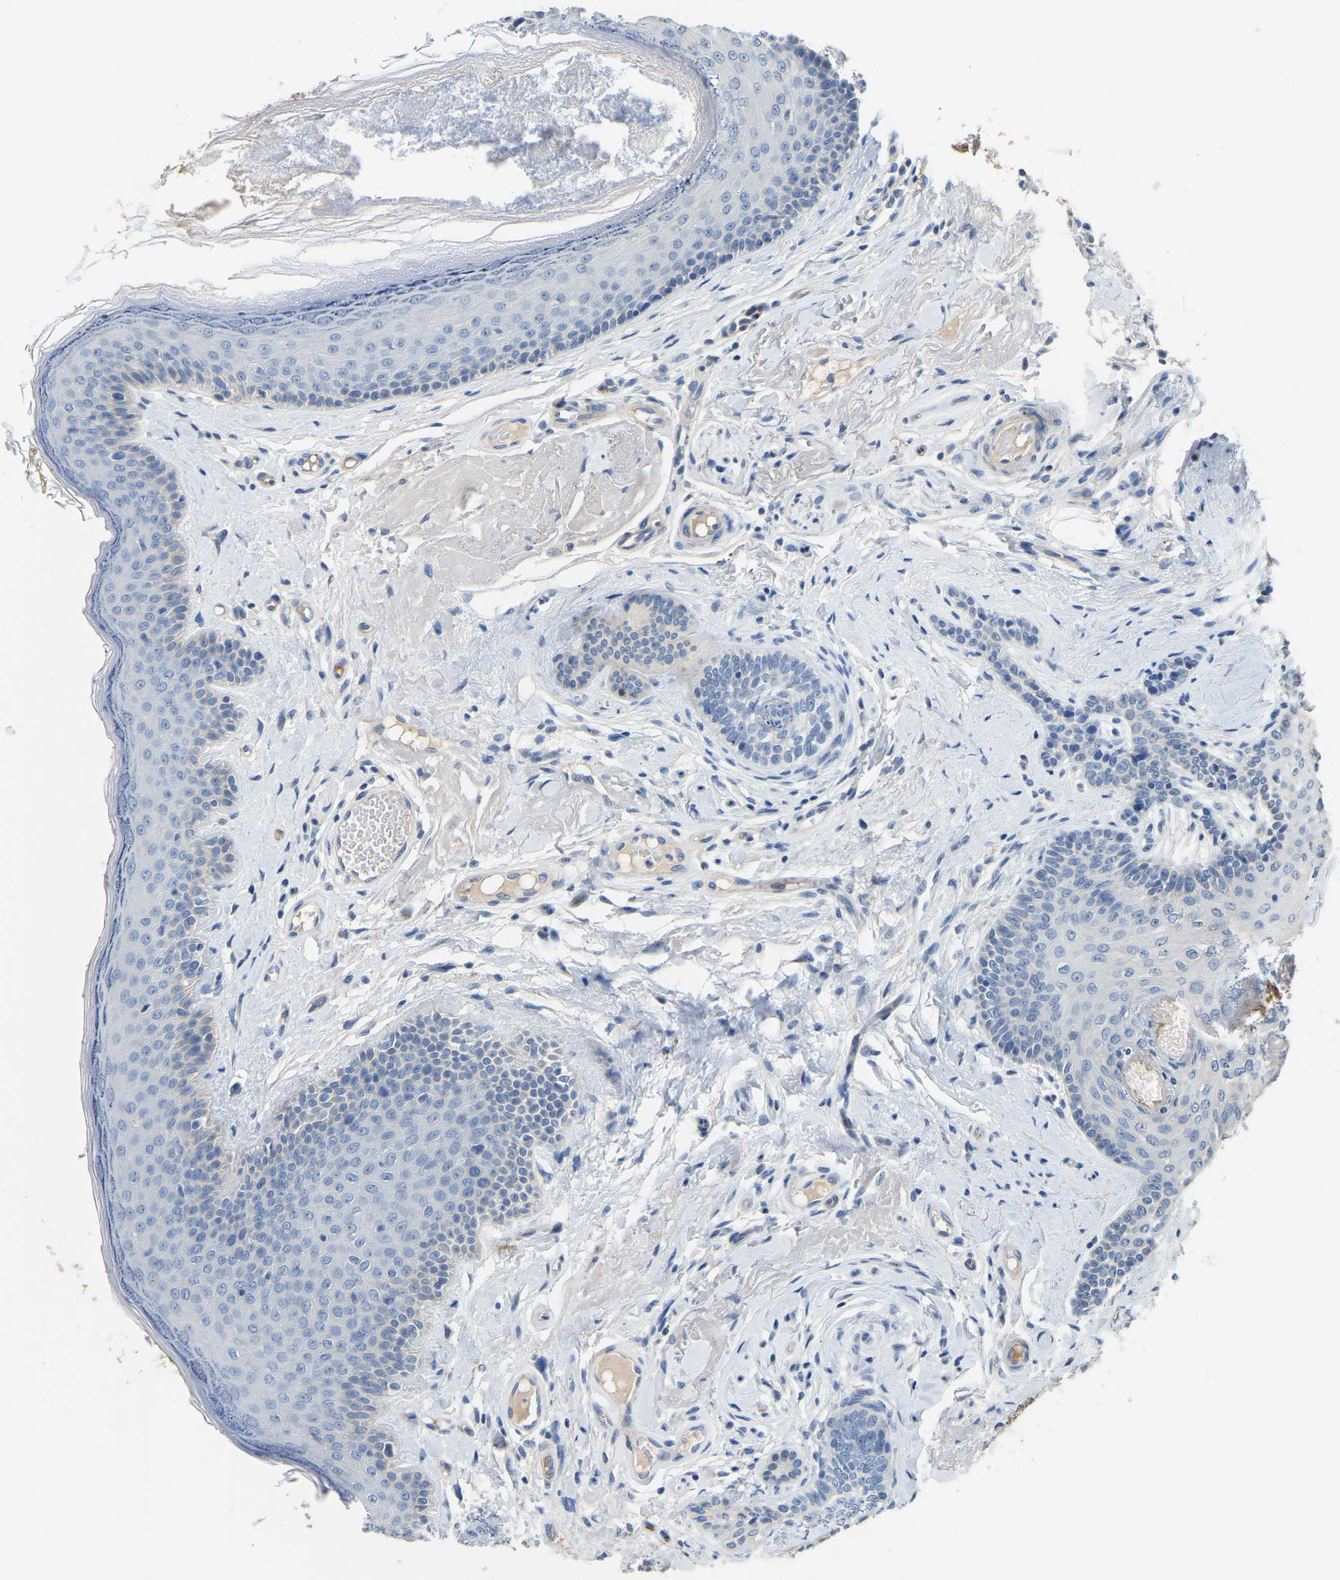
{"staining": {"intensity": "moderate", "quantity": "<25%", "location": "cytoplasmic/membranous"}, "tissue": "oral mucosa", "cell_type": "Squamous epithelial cells", "image_type": "normal", "snomed": [{"axis": "morphology", "description": "Normal tissue, NOS"}, {"axis": "topography", "description": "Skin"}, {"axis": "topography", "description": "Oral tissue"}], "caption": "Protein analysis of unremarkable oral mucosa shows moderate cytoplasmic/membranous expression in about <25% of squamous epithelial cells.", "gene": "HIGD2B", "patient": {"sex": "male", "age": 84}}